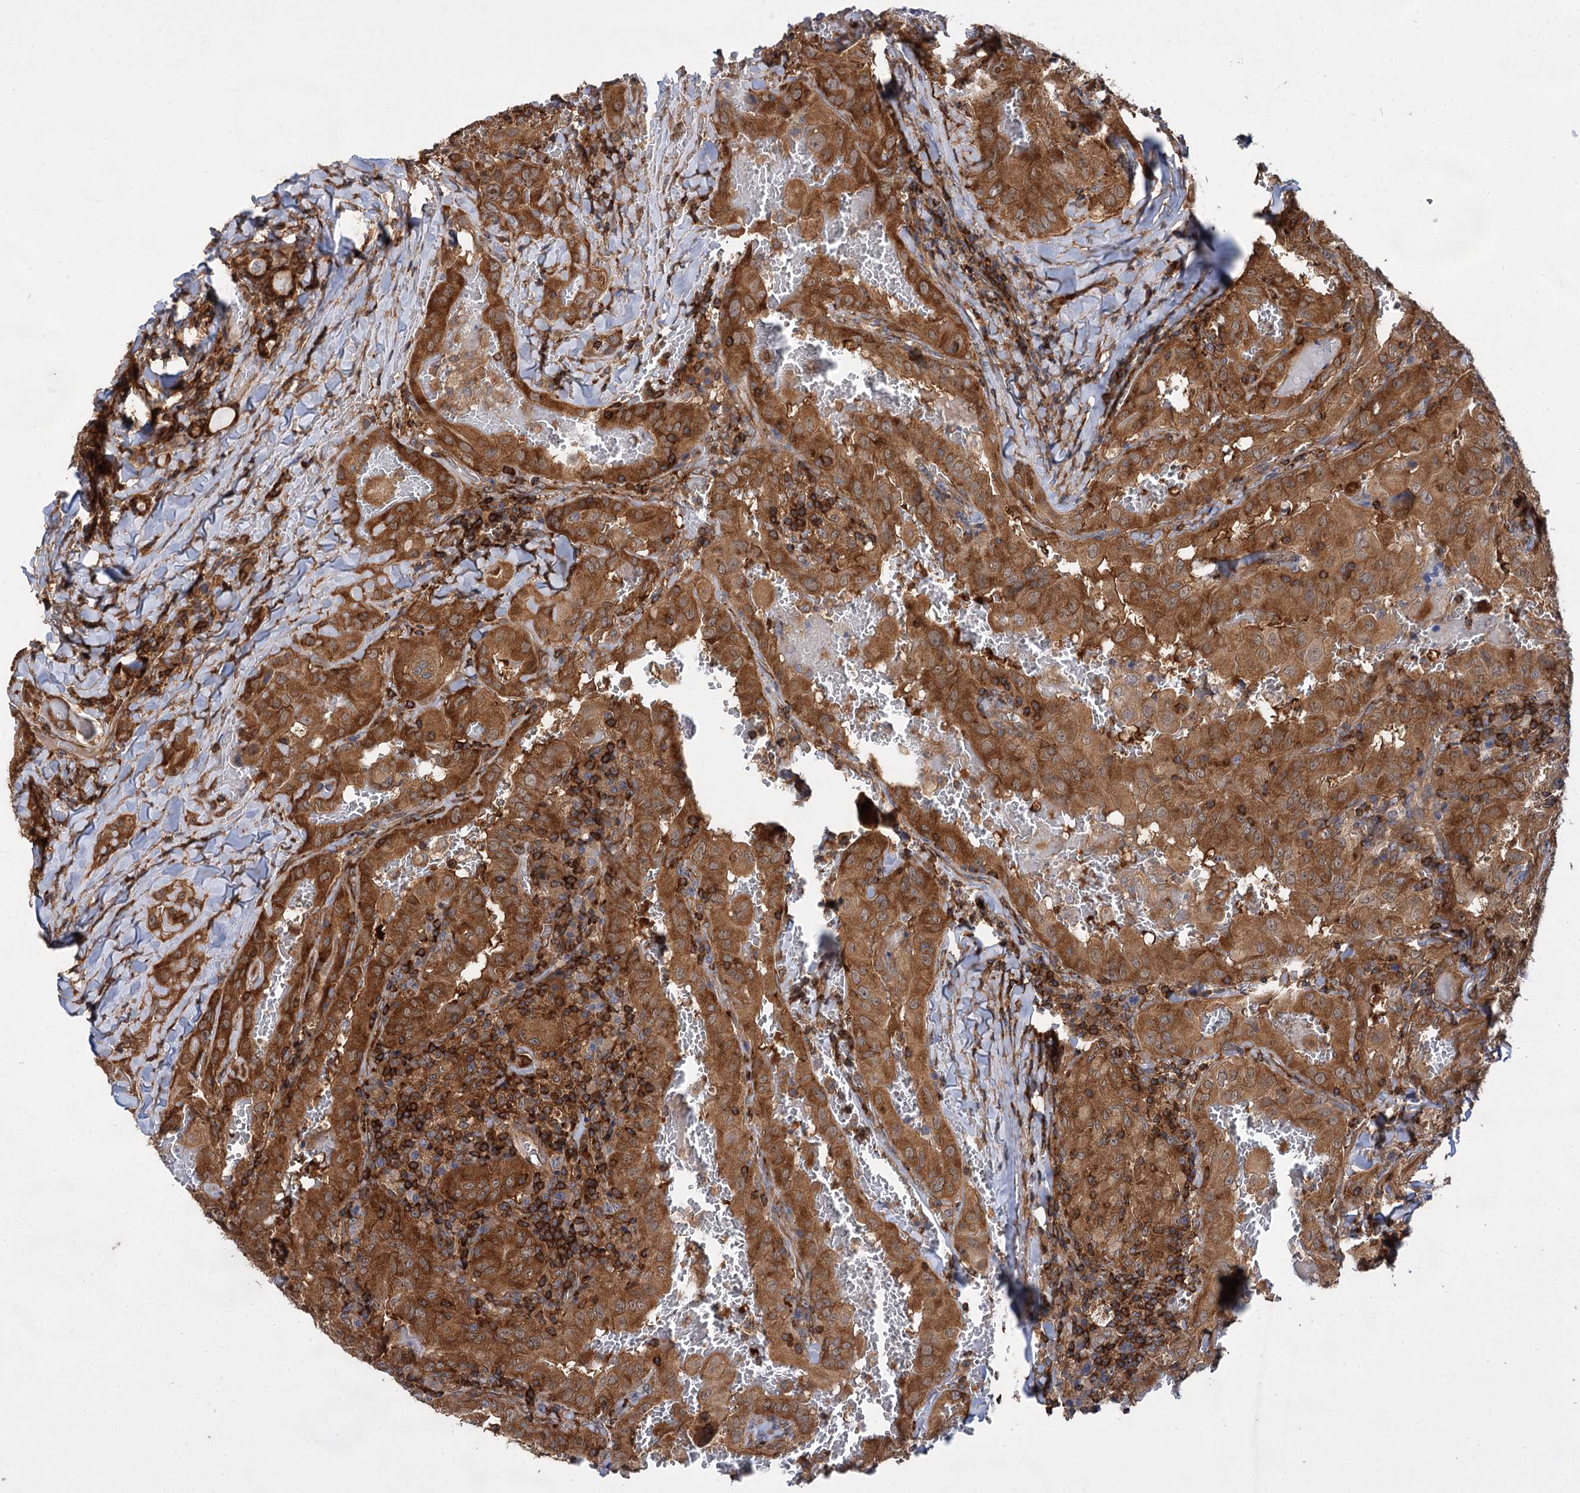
{"staining": {"intensity": "moderate", "quantity": ">75%", "location": "cytoplasmic/membranous"}, "tissue": "thyroid cancer", "cell_type": "Tumor cells", "image_type": "cancer", "snomed": [{"axis": "morphology", "description": "Papillary adenocarcinoma, NOS"}, {"axis": "topography", "description": "Thyroid gland"}], "caption": "IHC (DAB) staining of human papillary adenocarcinoma (thyroid) reveals moderate cytoplasmic/membranous protein positivity in about >75% of tumor cells.", "gene": "PACS1", "patient": {"sex": "female", "age": 72}}